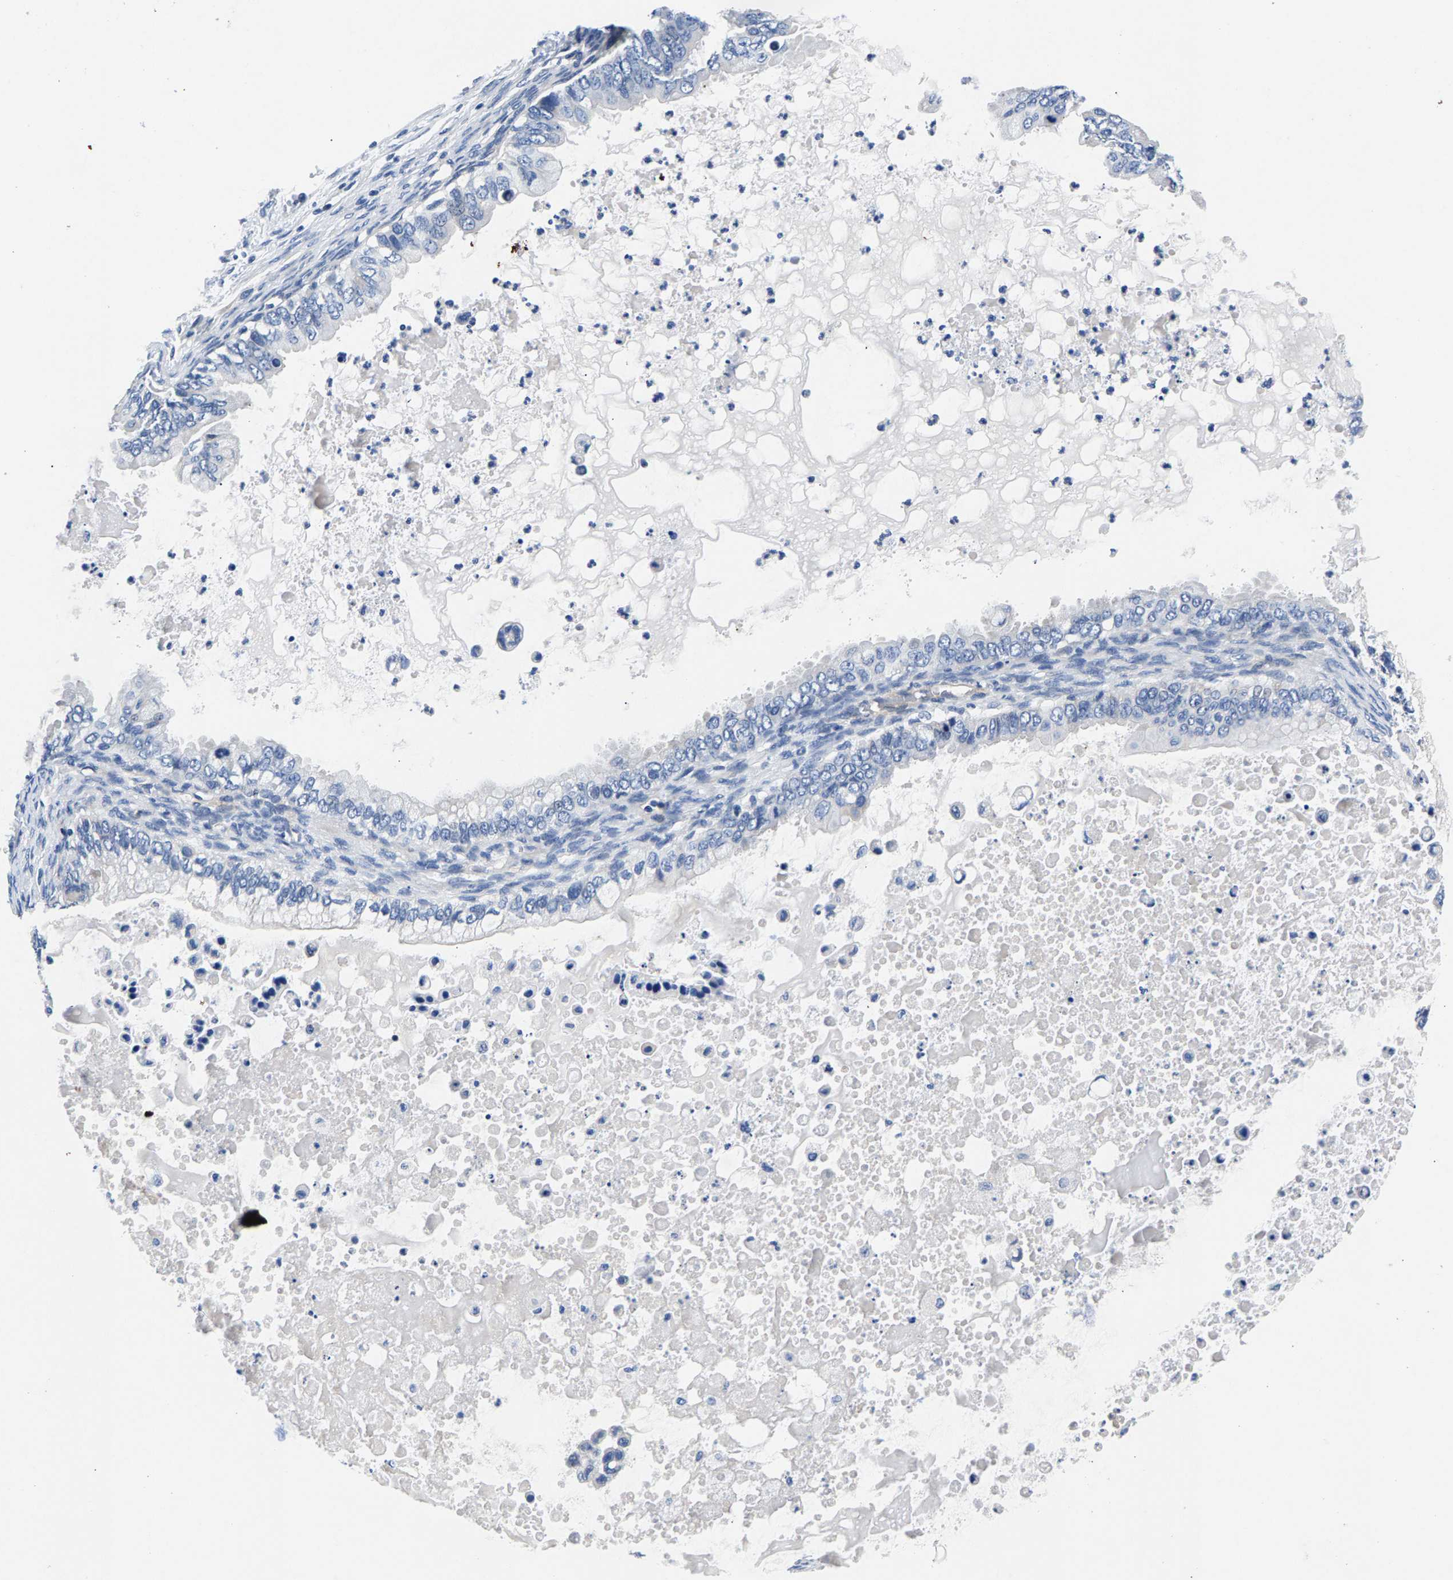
{"staining": {"intensity": "negative", "quantity": "none", "location": "none"}, "tissue": "ovarian cancer", "cell_type": "Tumor cells", "image_type": "cancer", "snomed": [{"axis": "morphology", "description": "Cystadenocarcinoma, mucinous, NOS"}, {"axis": "topography", "description": "Ovary"}], "caption": "DAB immunohistochemical staining of ovarian cancer displays no significant positivity in tumor cells.", "gene": "P2RY4", "patient": {"sex": "female", "age": 80}}